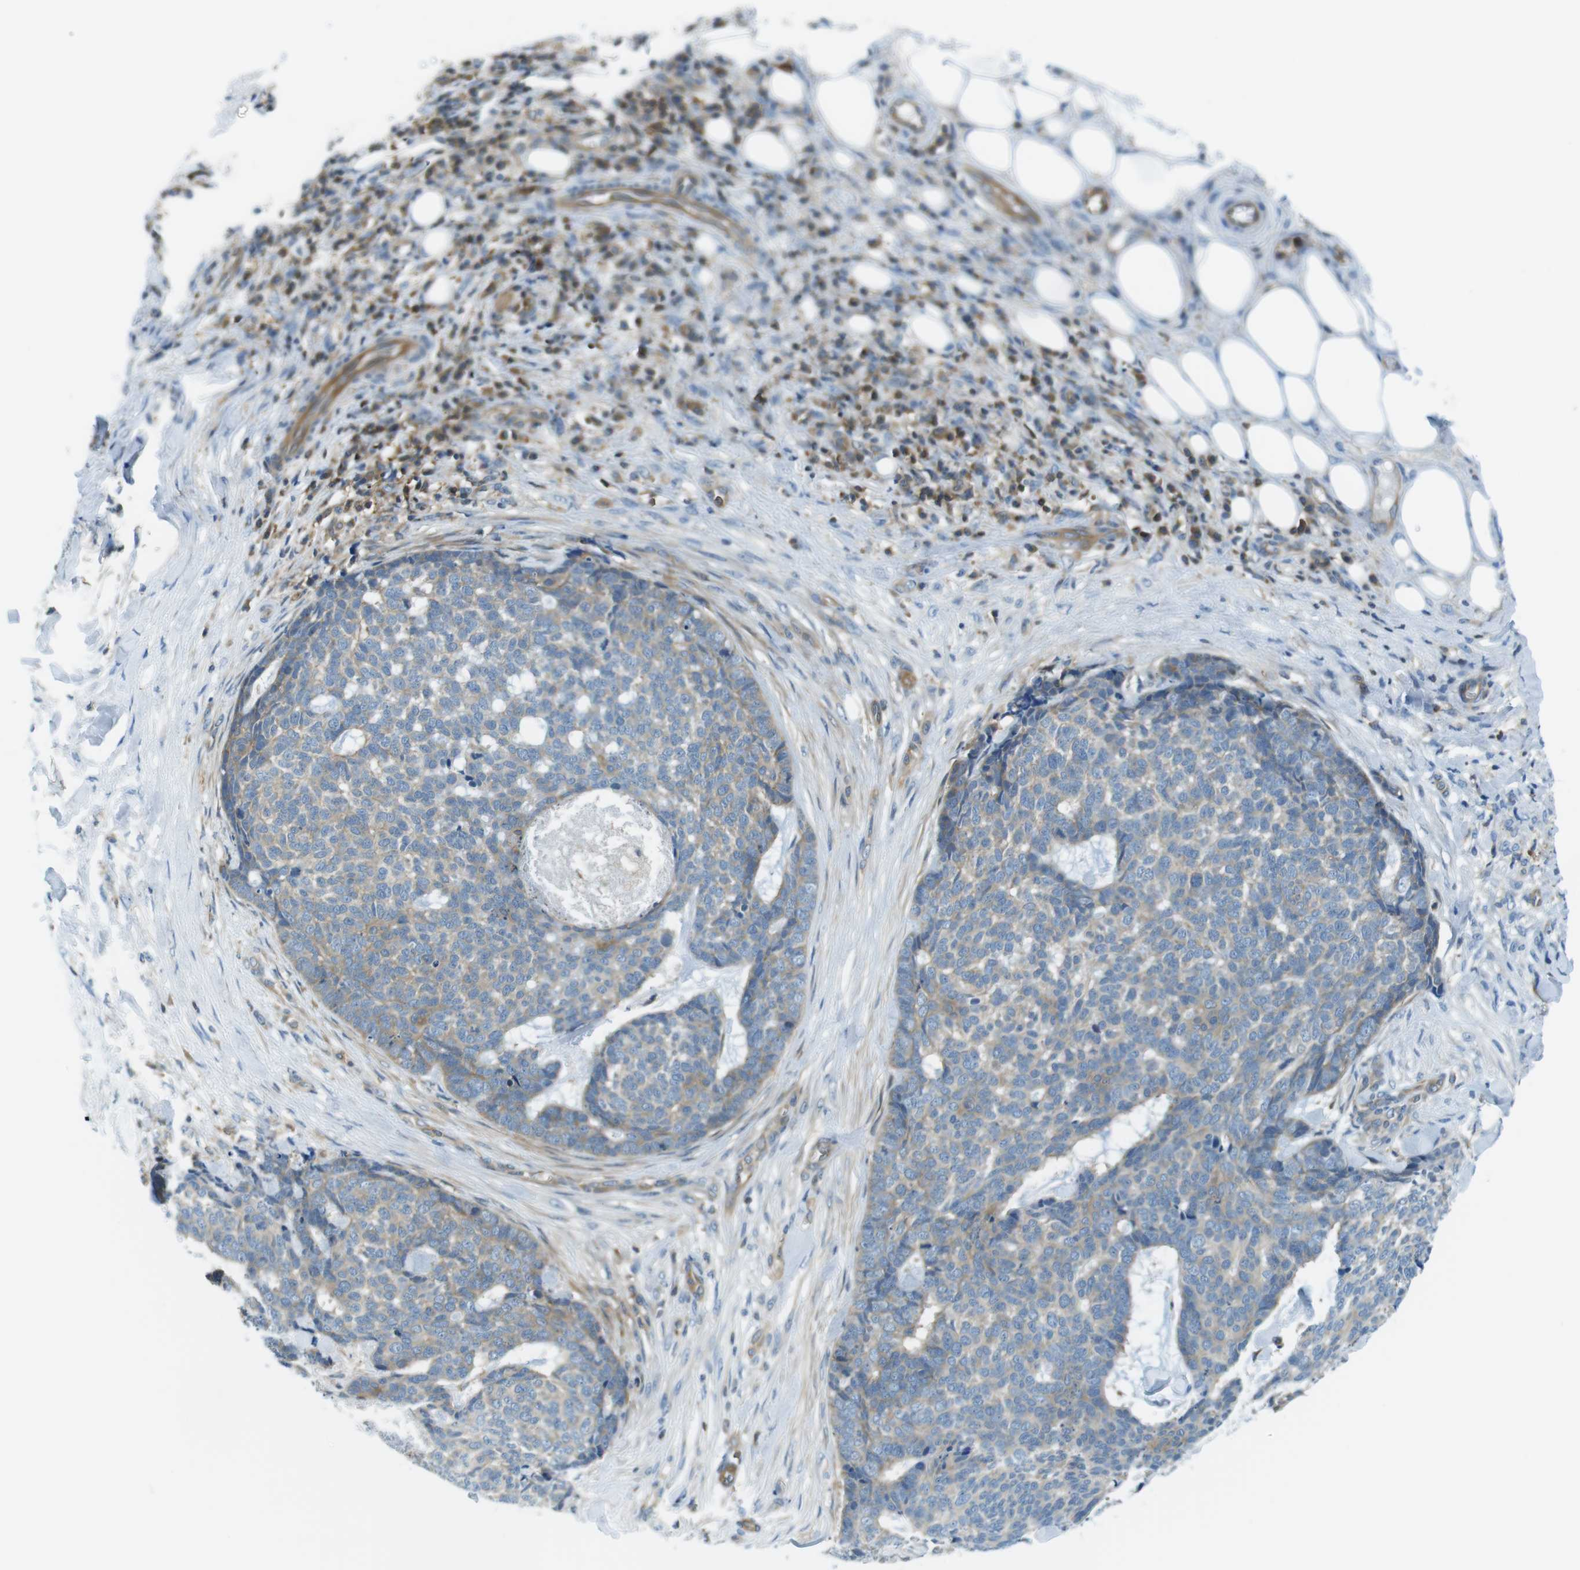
{"staining": {"intensity": "weak", "quantity": "25%-75%", "location": "cytoplasmic/membranous"}, "tissue": "skin cancer", "cell_type": "Tumor cells", "image_type": "cancer", "snomed": [{"axis": "morphology", "description": "Basal cell carcinoma"}, {"axis": "topography", "description": "Skin"}], "caption": "Basal cell carcinoma (skin) stained for a protein (brown) shows weak cytoplasmic/membranous positive expression in approximately 25%-75% of tumor cells.", "gene": "TES", "patient": {"sex": "male", "age": 84}}